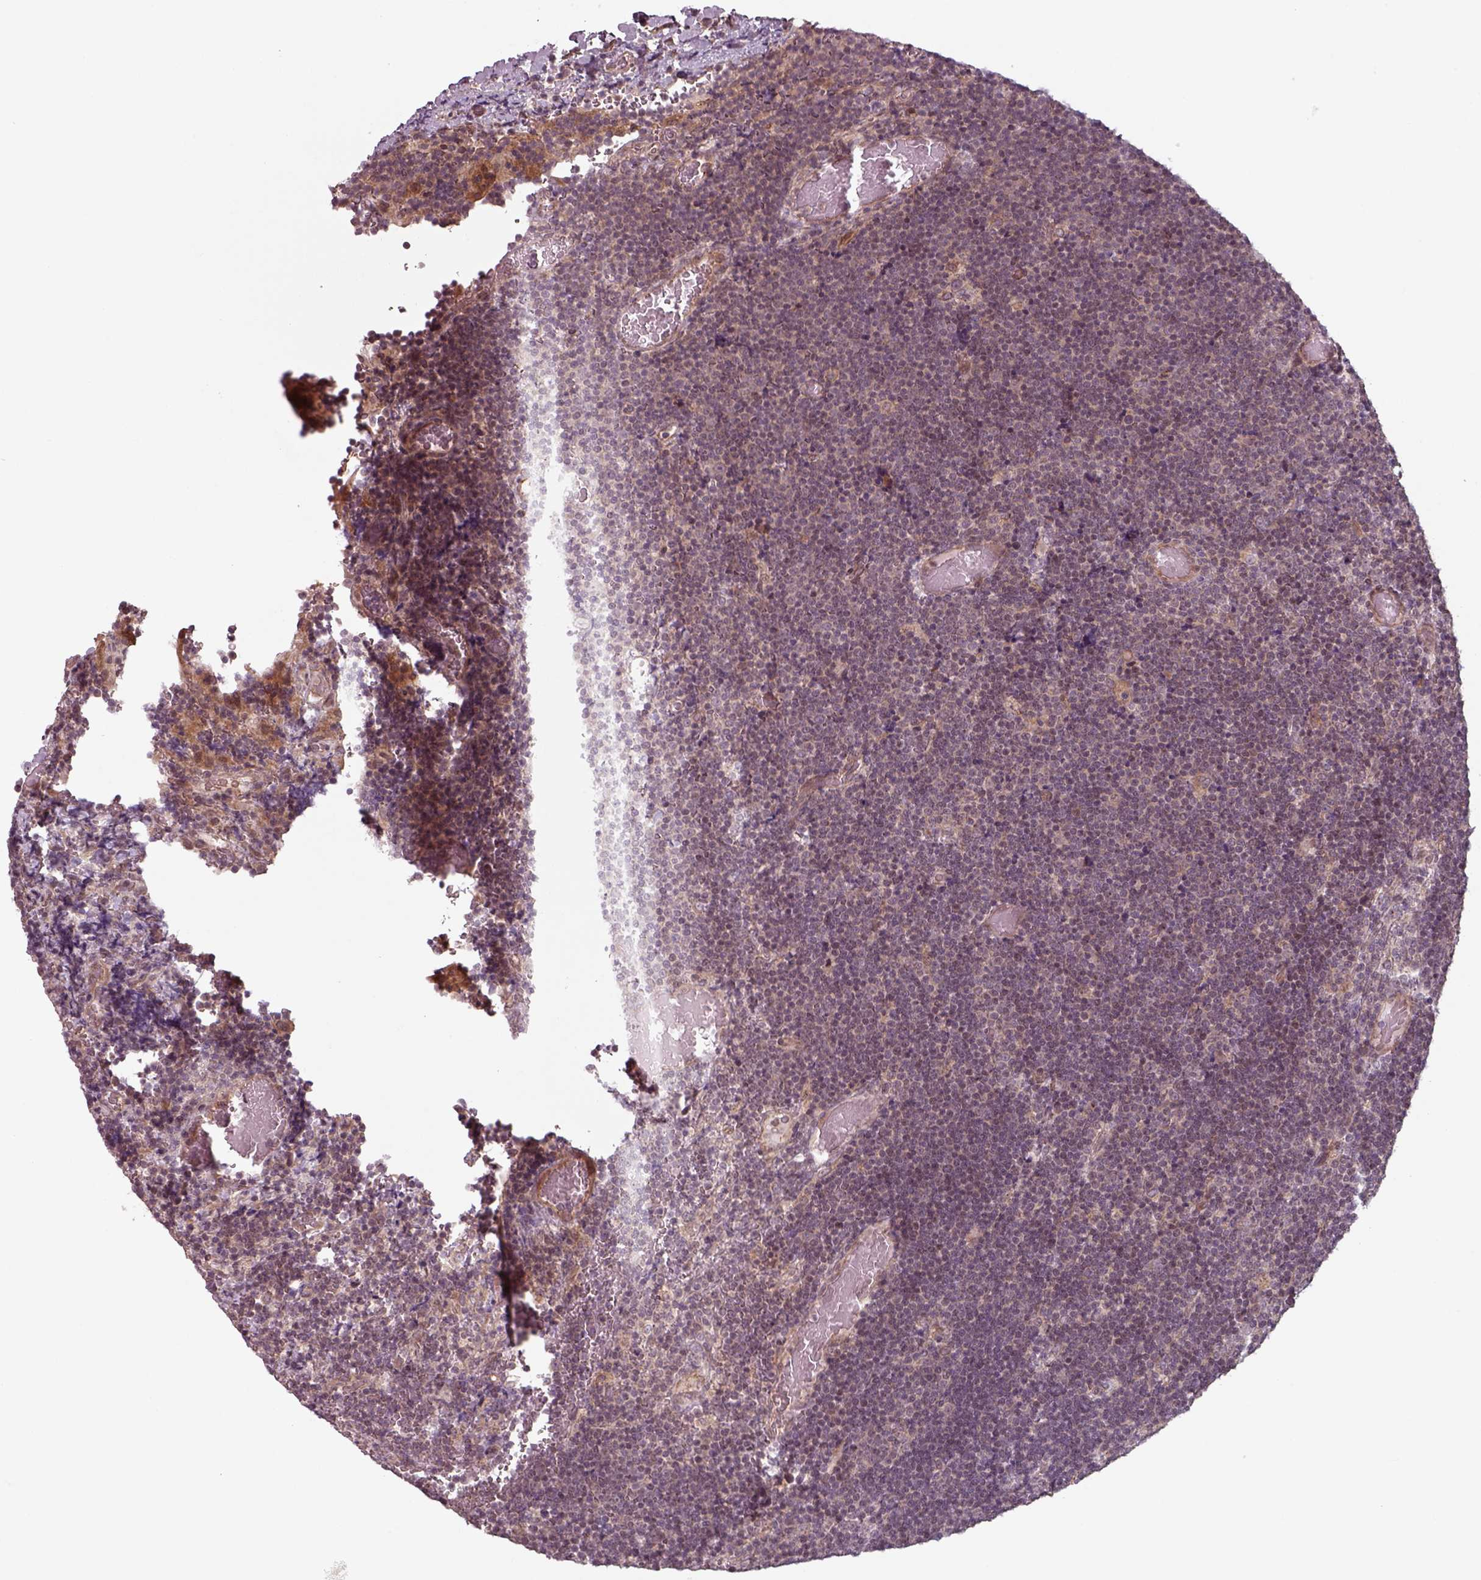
{"staining": {"intensity": "weak", "quantity": "<25%", "location": "cytoplasmic/membranous"}, "tissue": "lymphoma", "cell_type": "Tumor cells", "image_type": "cancer", "snomed": [{"axis": "morphology", "description": "Malignant lymphoma, non-Hodgkin's type, Low grade"}, {"axis": "topography", "description": "Brain"}], "caption": "Immunohistochemical staining of human lymphoma demonstrates no significant staining in tumor cells. (Brightfield microscopy of DAB (3,3'-diaminobenzidine) IHC at high magnification).", "gene": "CHMP3", "patient": {"sex": "female", "age": 66}}